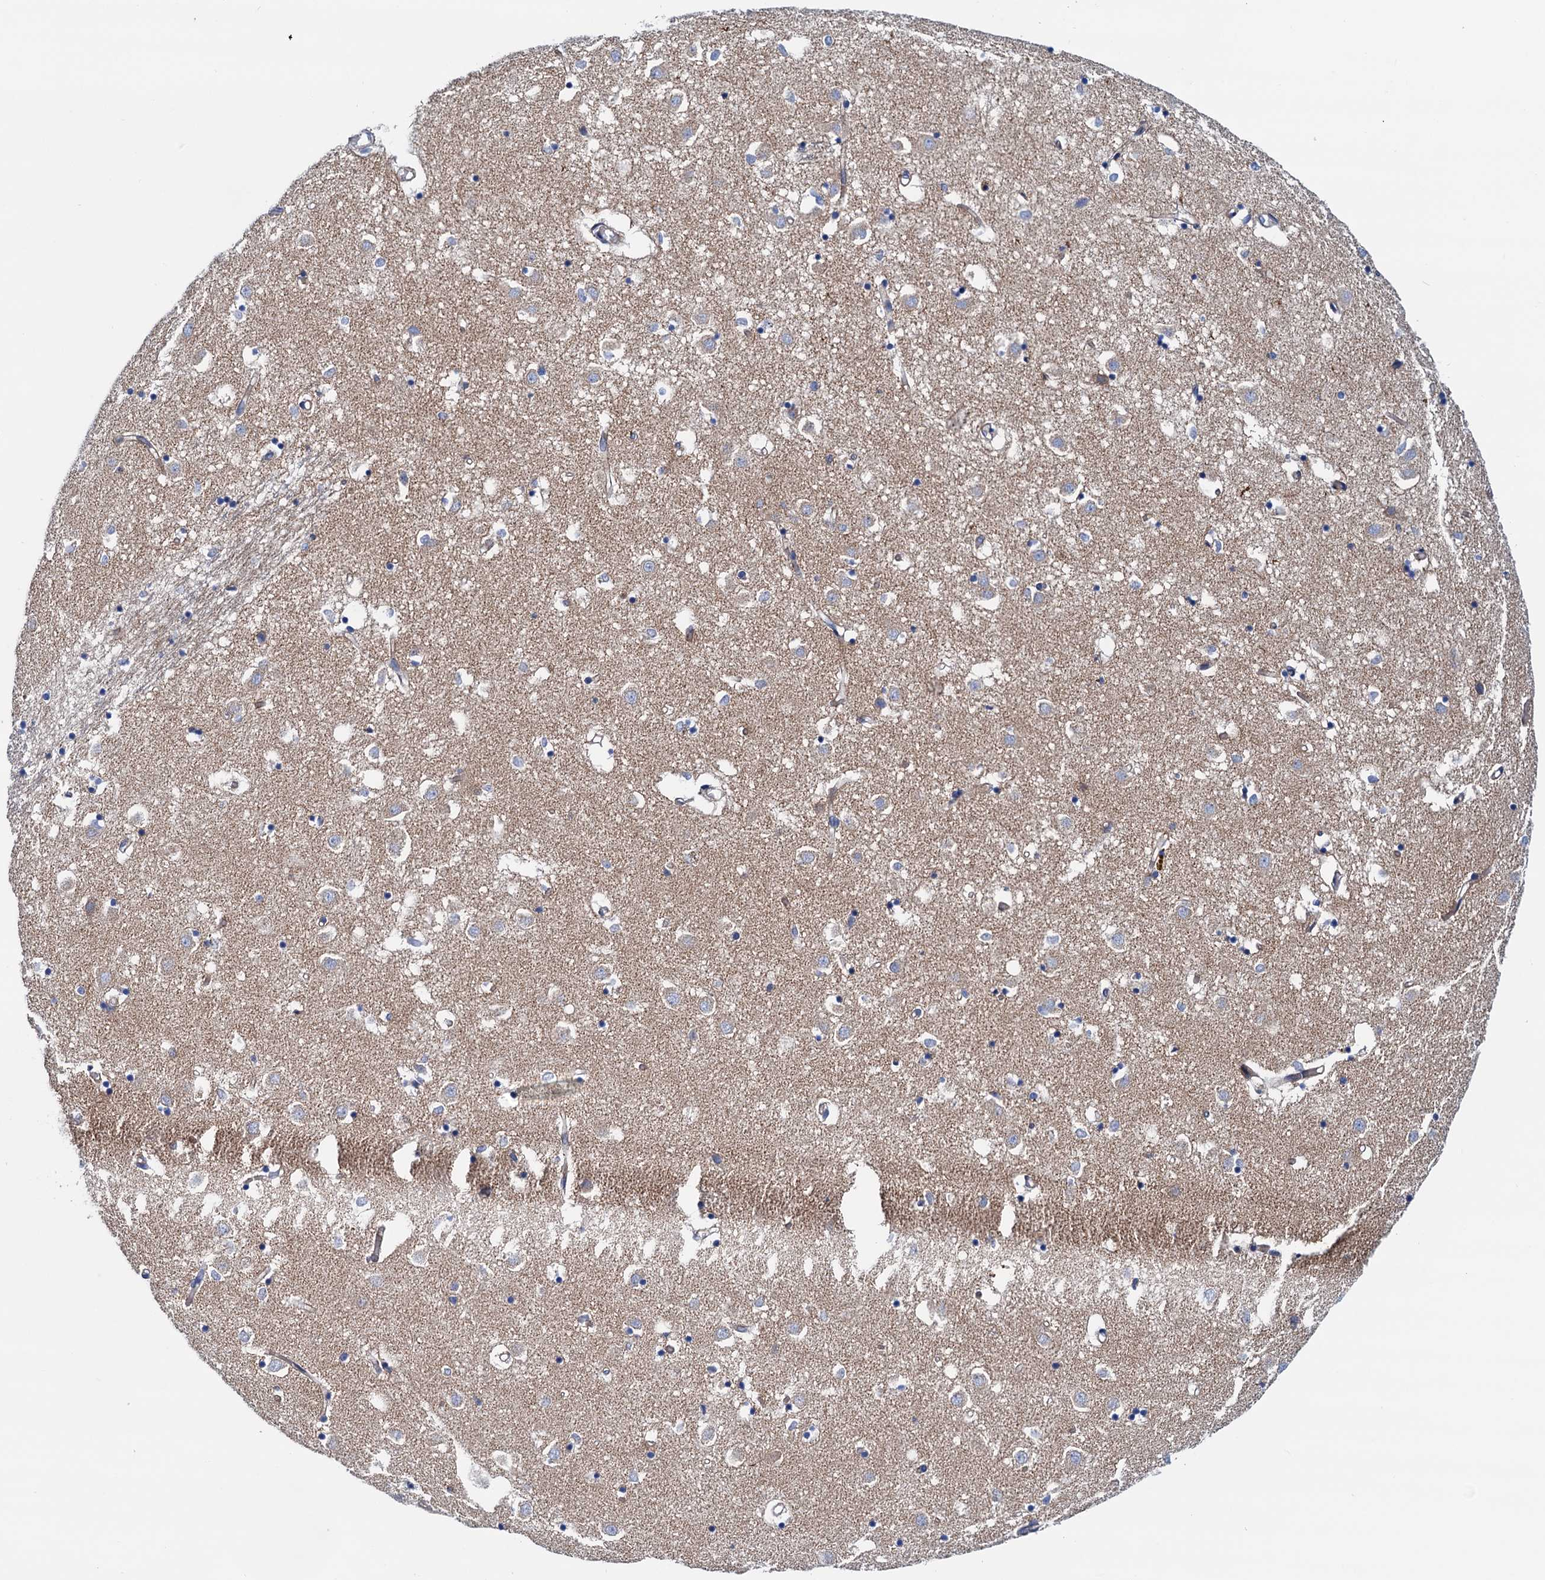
{"staining": {"intensity": "negative", "quantity": "none", "location": "none"}, "tissue": "caudate", "cell_type": "Glial cells", "image_type": "normal", "snomed": [{"axis": "morphology", "description": "Normal tissue, NOS"}, {"axis": "topography", "description": "Lateral ventricle wall"}], "caption": "An immunohistochemistry micrograph of normal caudate is shown. There is no staining in glial cells of caudate.", "gene": "RASSF9", "patient": {"sex": "male", "age": 70}}